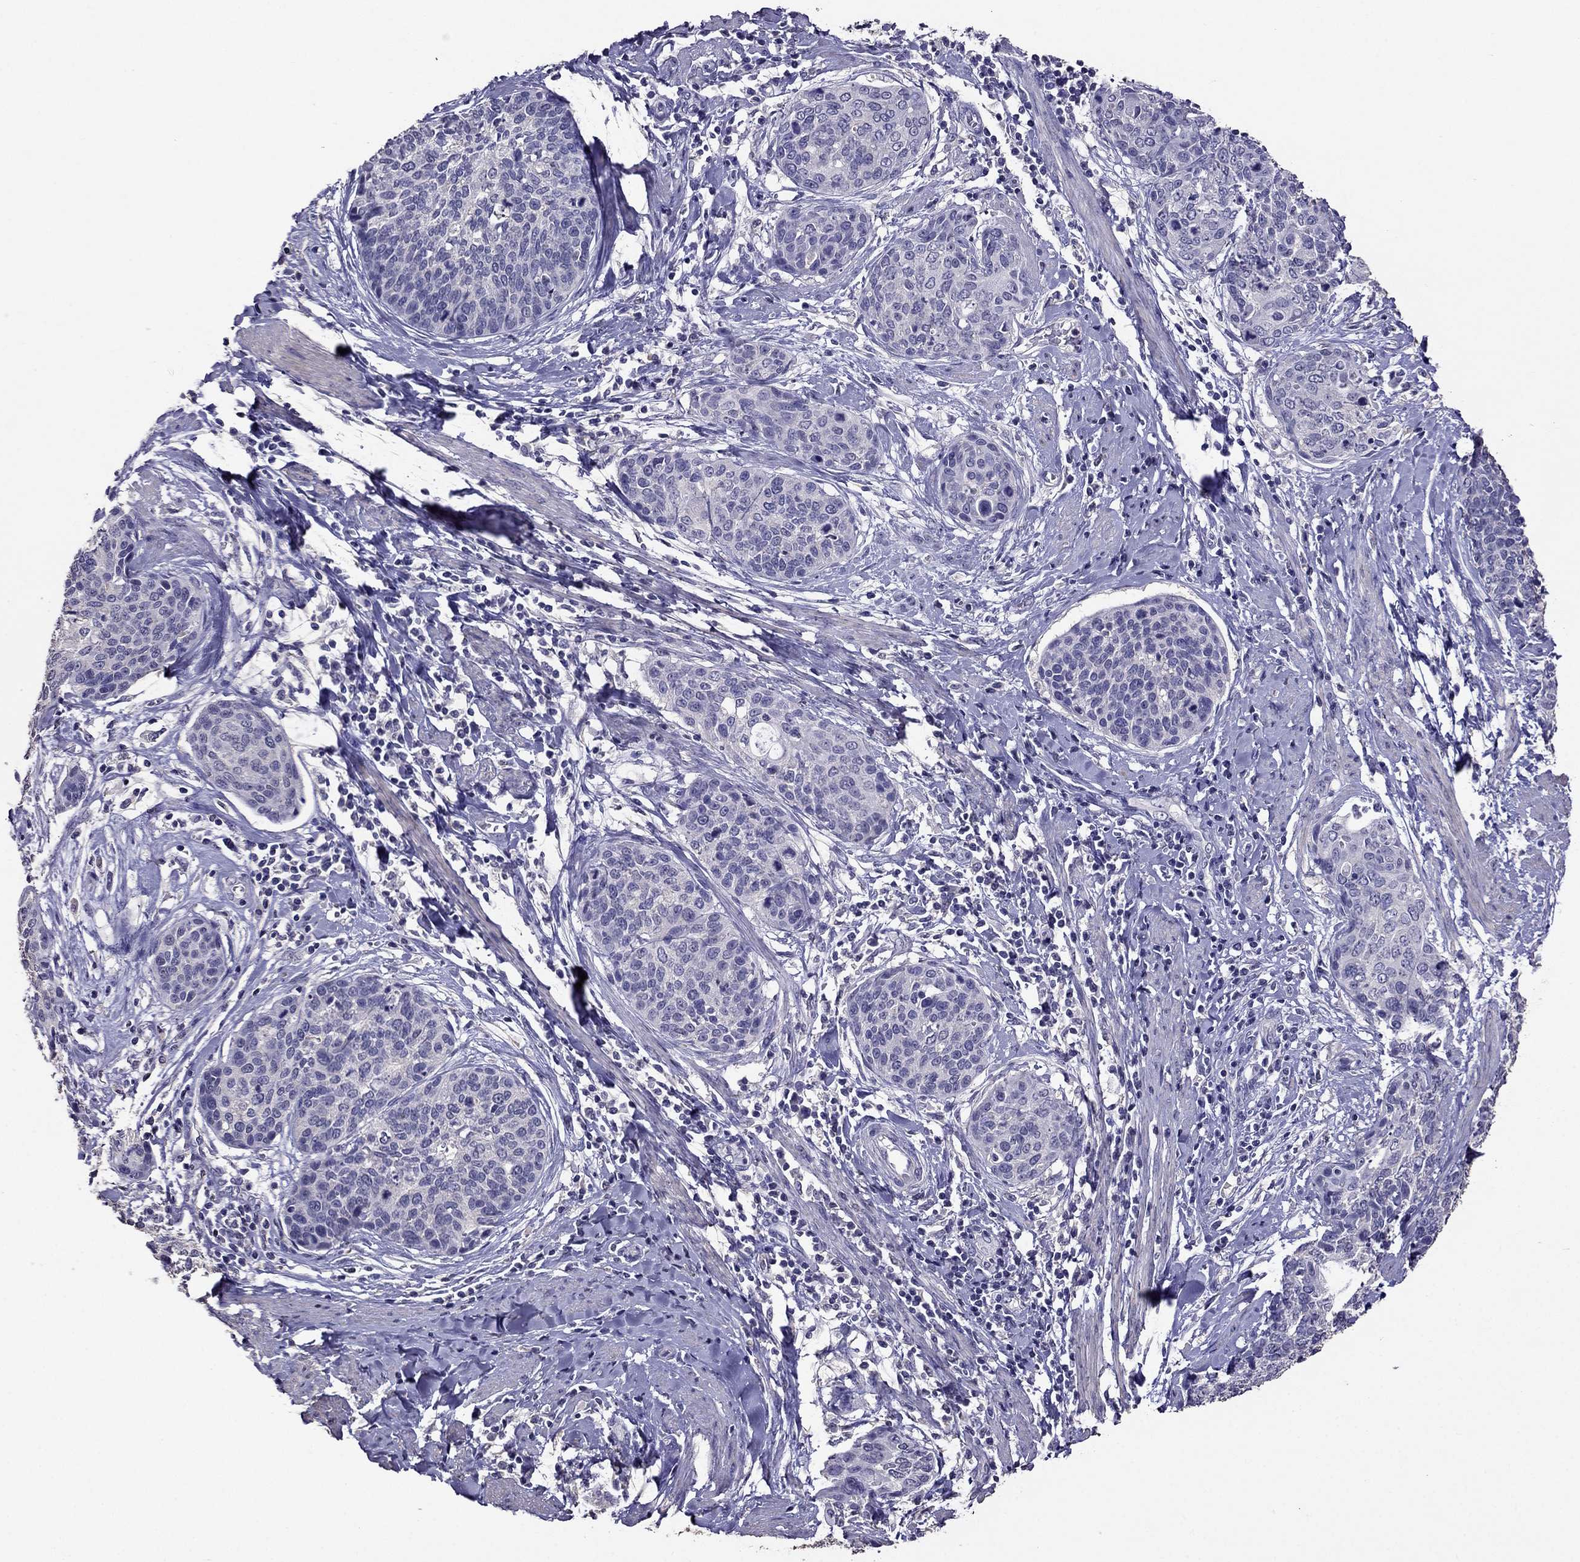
{"staining": {"intensity": "negative", "quantity": "none", "location": "none"}, "tissue": "cervical cancer", "cell_type": "Tumor cells", "image_type": "cancer", "snomed": [{"axis": "morphology", "description": "Squamous cell carcinoma, NOS"}, {"axis": "topography", "description": "Cervix"}], "caption": "The micrograph shows no staining of tumor cells in cervical squamous cell carcinoma.", "gene": "NKX3-1", "patient": {"sex": "female", "age": 69}}